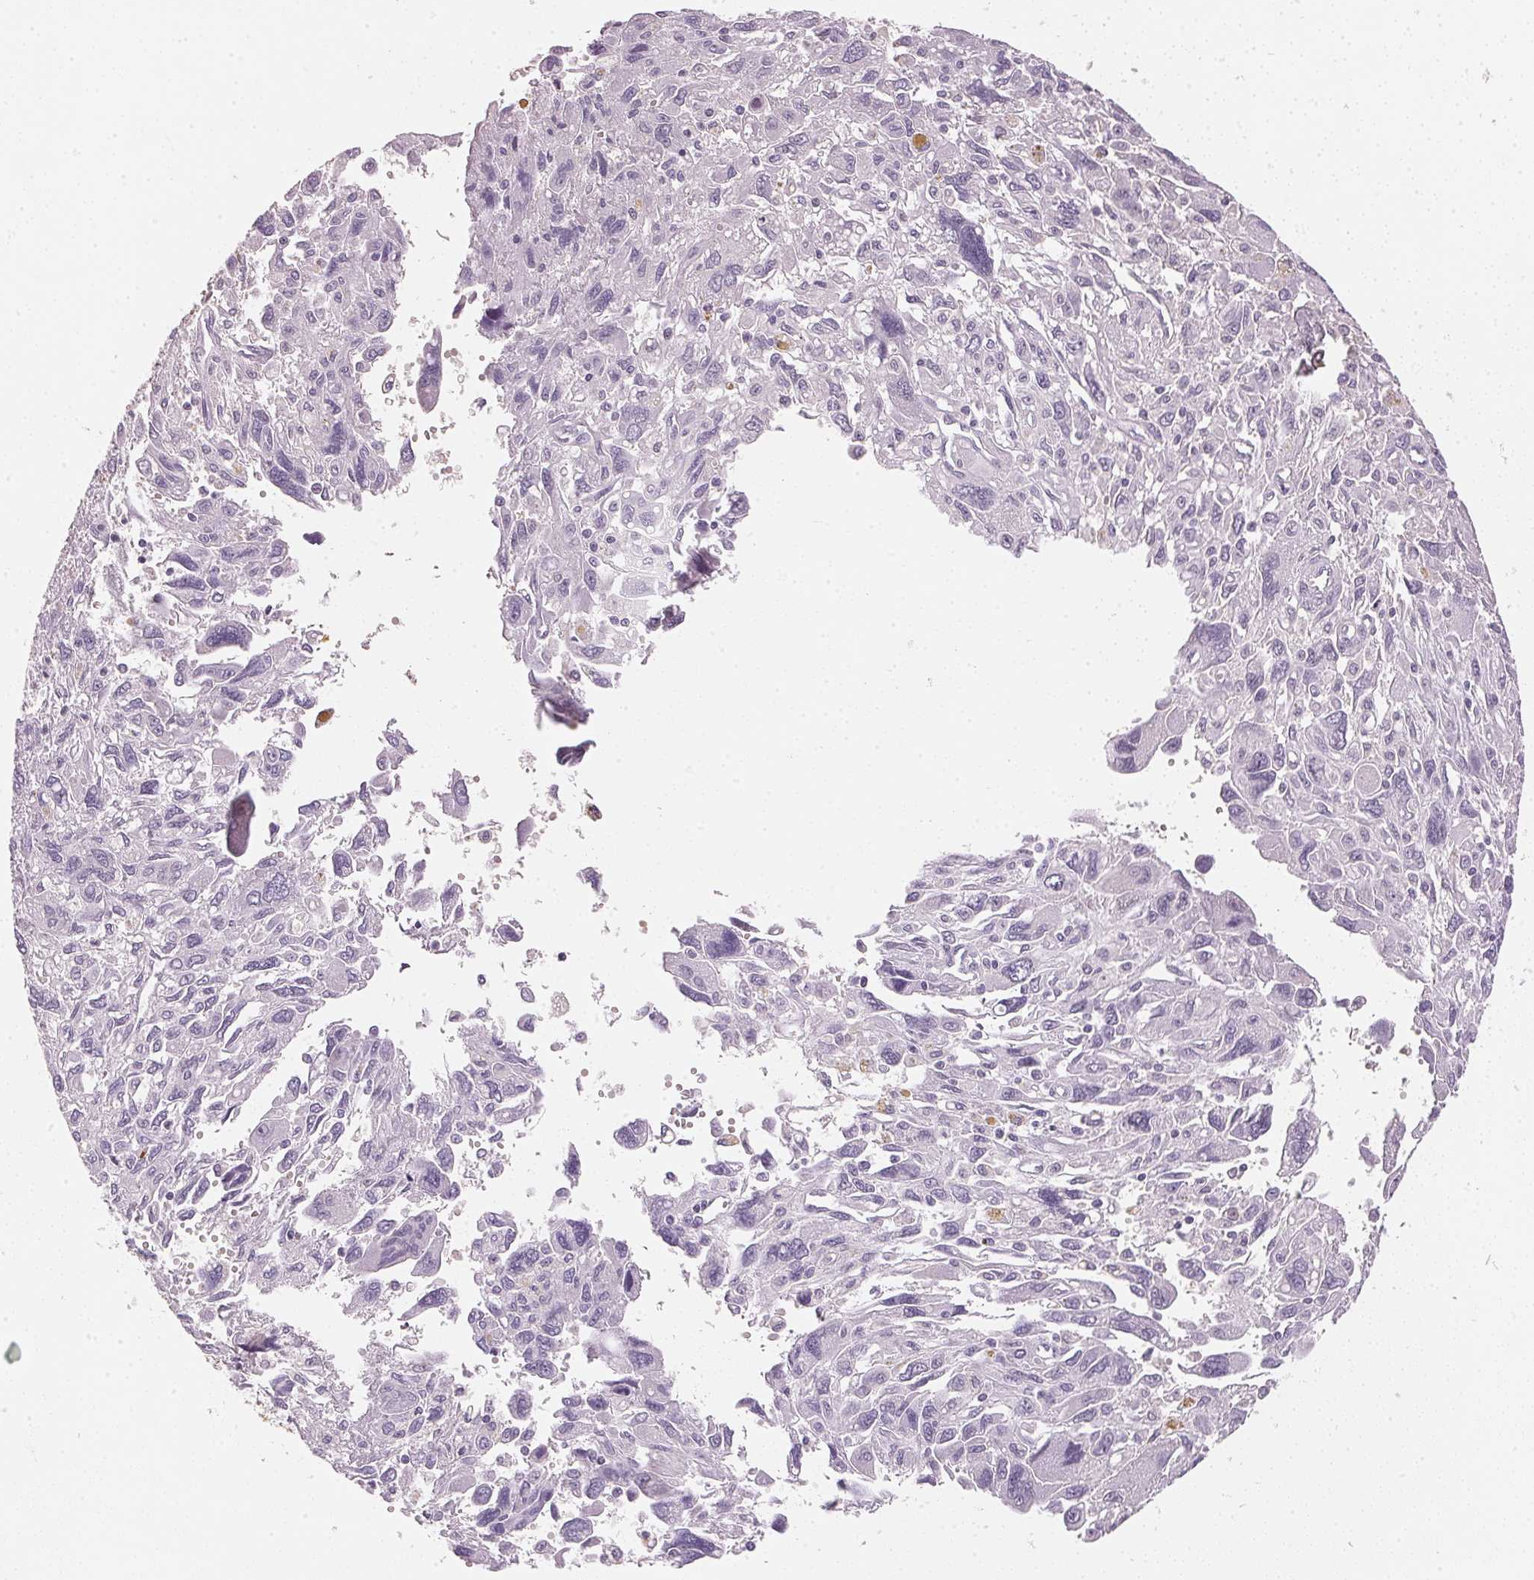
{"staining": {"intensity": "negative", "quantity": "none", "location": "none"}, "tissue": "pancreatic cancer", "cell_type": "Tumor cells", "image_type": "cancer", "snomed": [{"axis": "morphology", "description": "Adenocarcinoma, NOS"}, {"axis": "topography", "description": "Pancreas"}], "caption": "Immunohistochemical staining of human pancreatic cancer (adenocarcinoma) reveals no significant positivity in tumor cells.", "gene": "IGFBP1", "patient": {"sex": "female", "age": 47}}